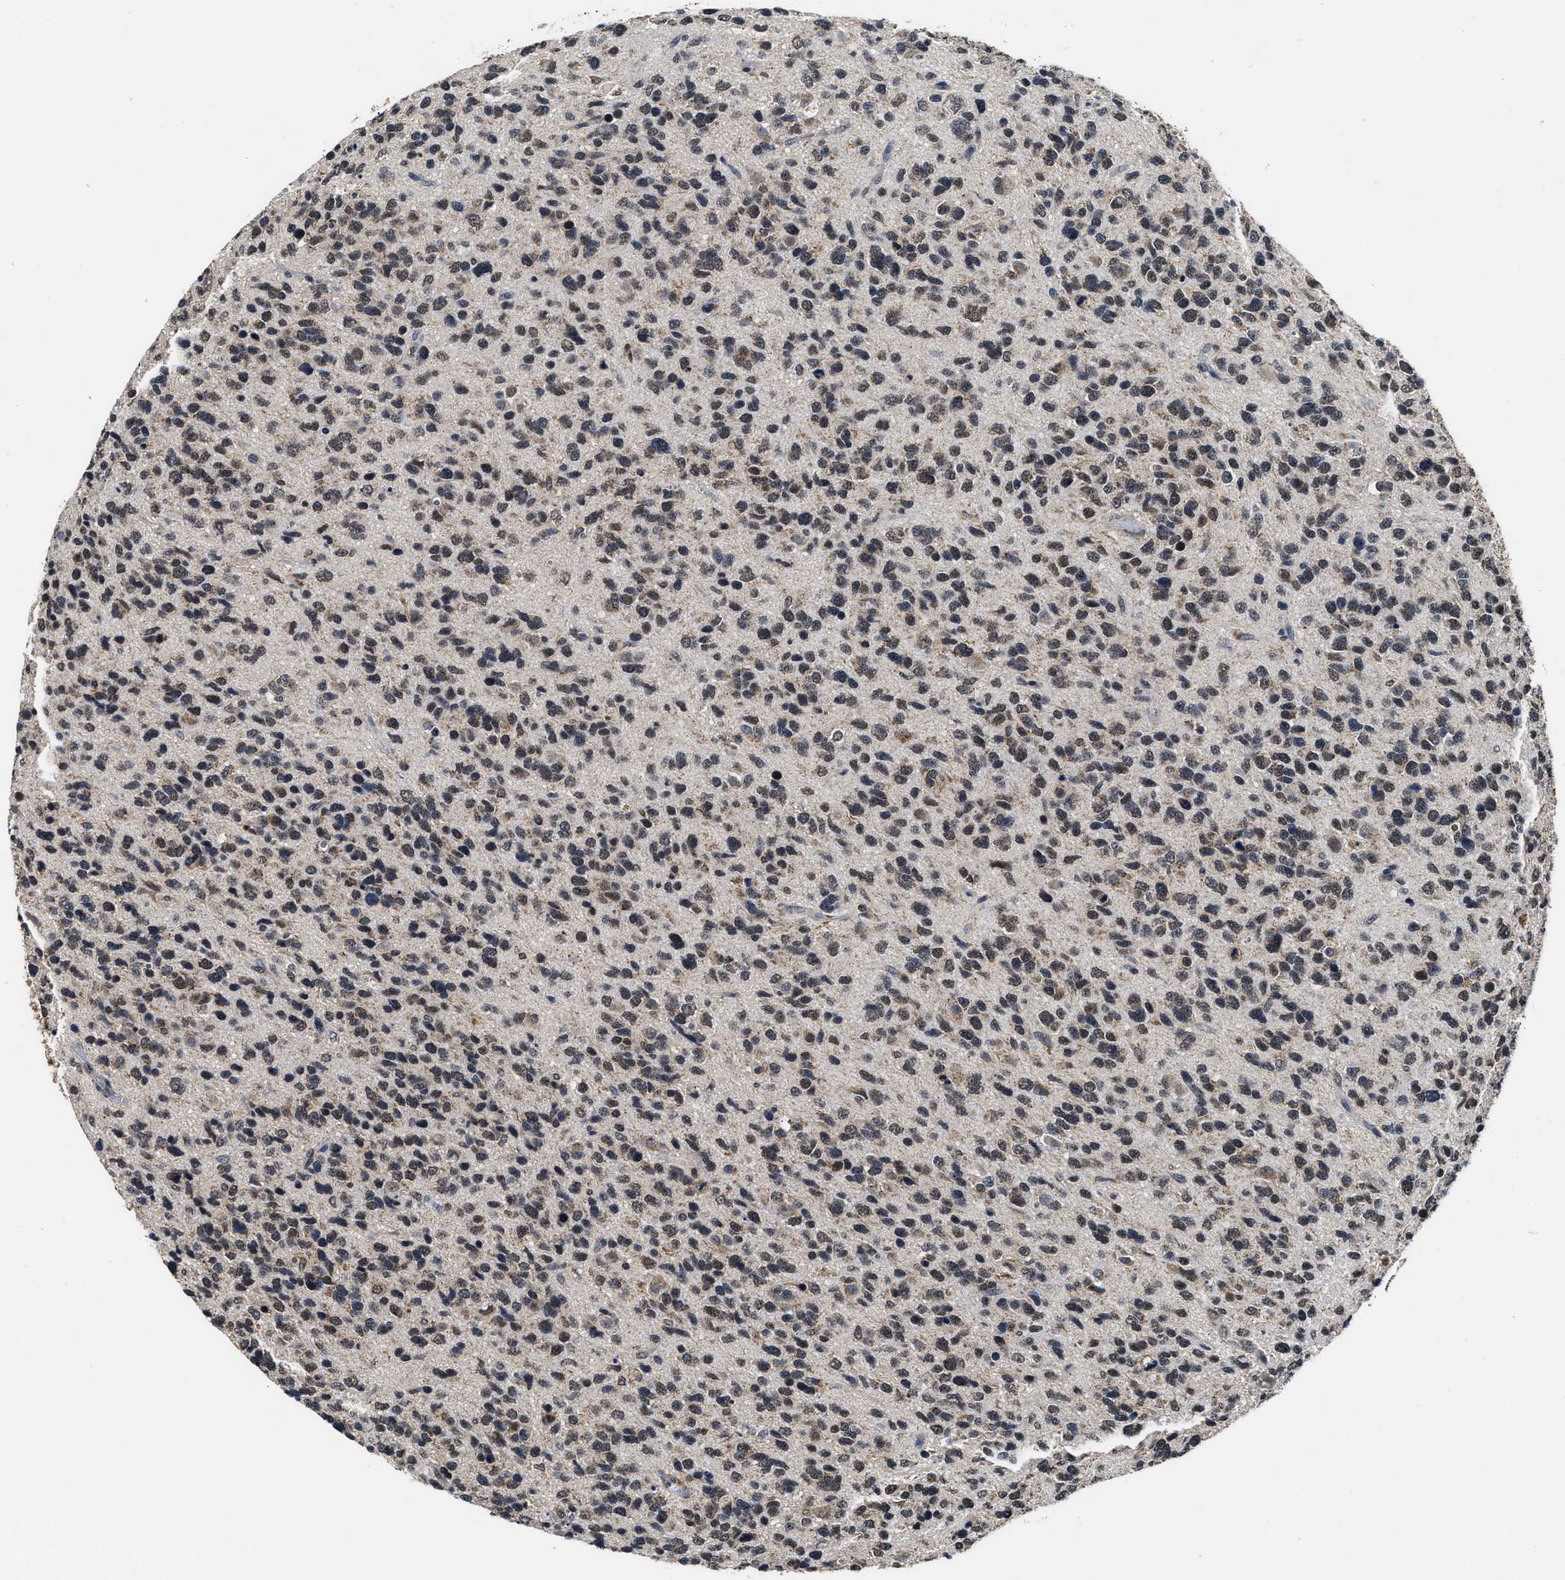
{"staining": {"intensity": "weak", "quantity": "25%-75%", "location": "nuclear"}, "tissue": "glioma", "cell_type": "Tumor cells", "image_type": "cancer", "snomed": [{"axis": "morphology", "description": "Glioma, malignant, High grade"}, {"axis": "topography", "description": "Brain"}], "caption": "Protein staining displays weak nuclear positivity in approximately 25%-75% of tumor cells in malignant glioma (high-grade).", "gene": "ACOX1", "patient": {"sex": "female", "age": 58}}